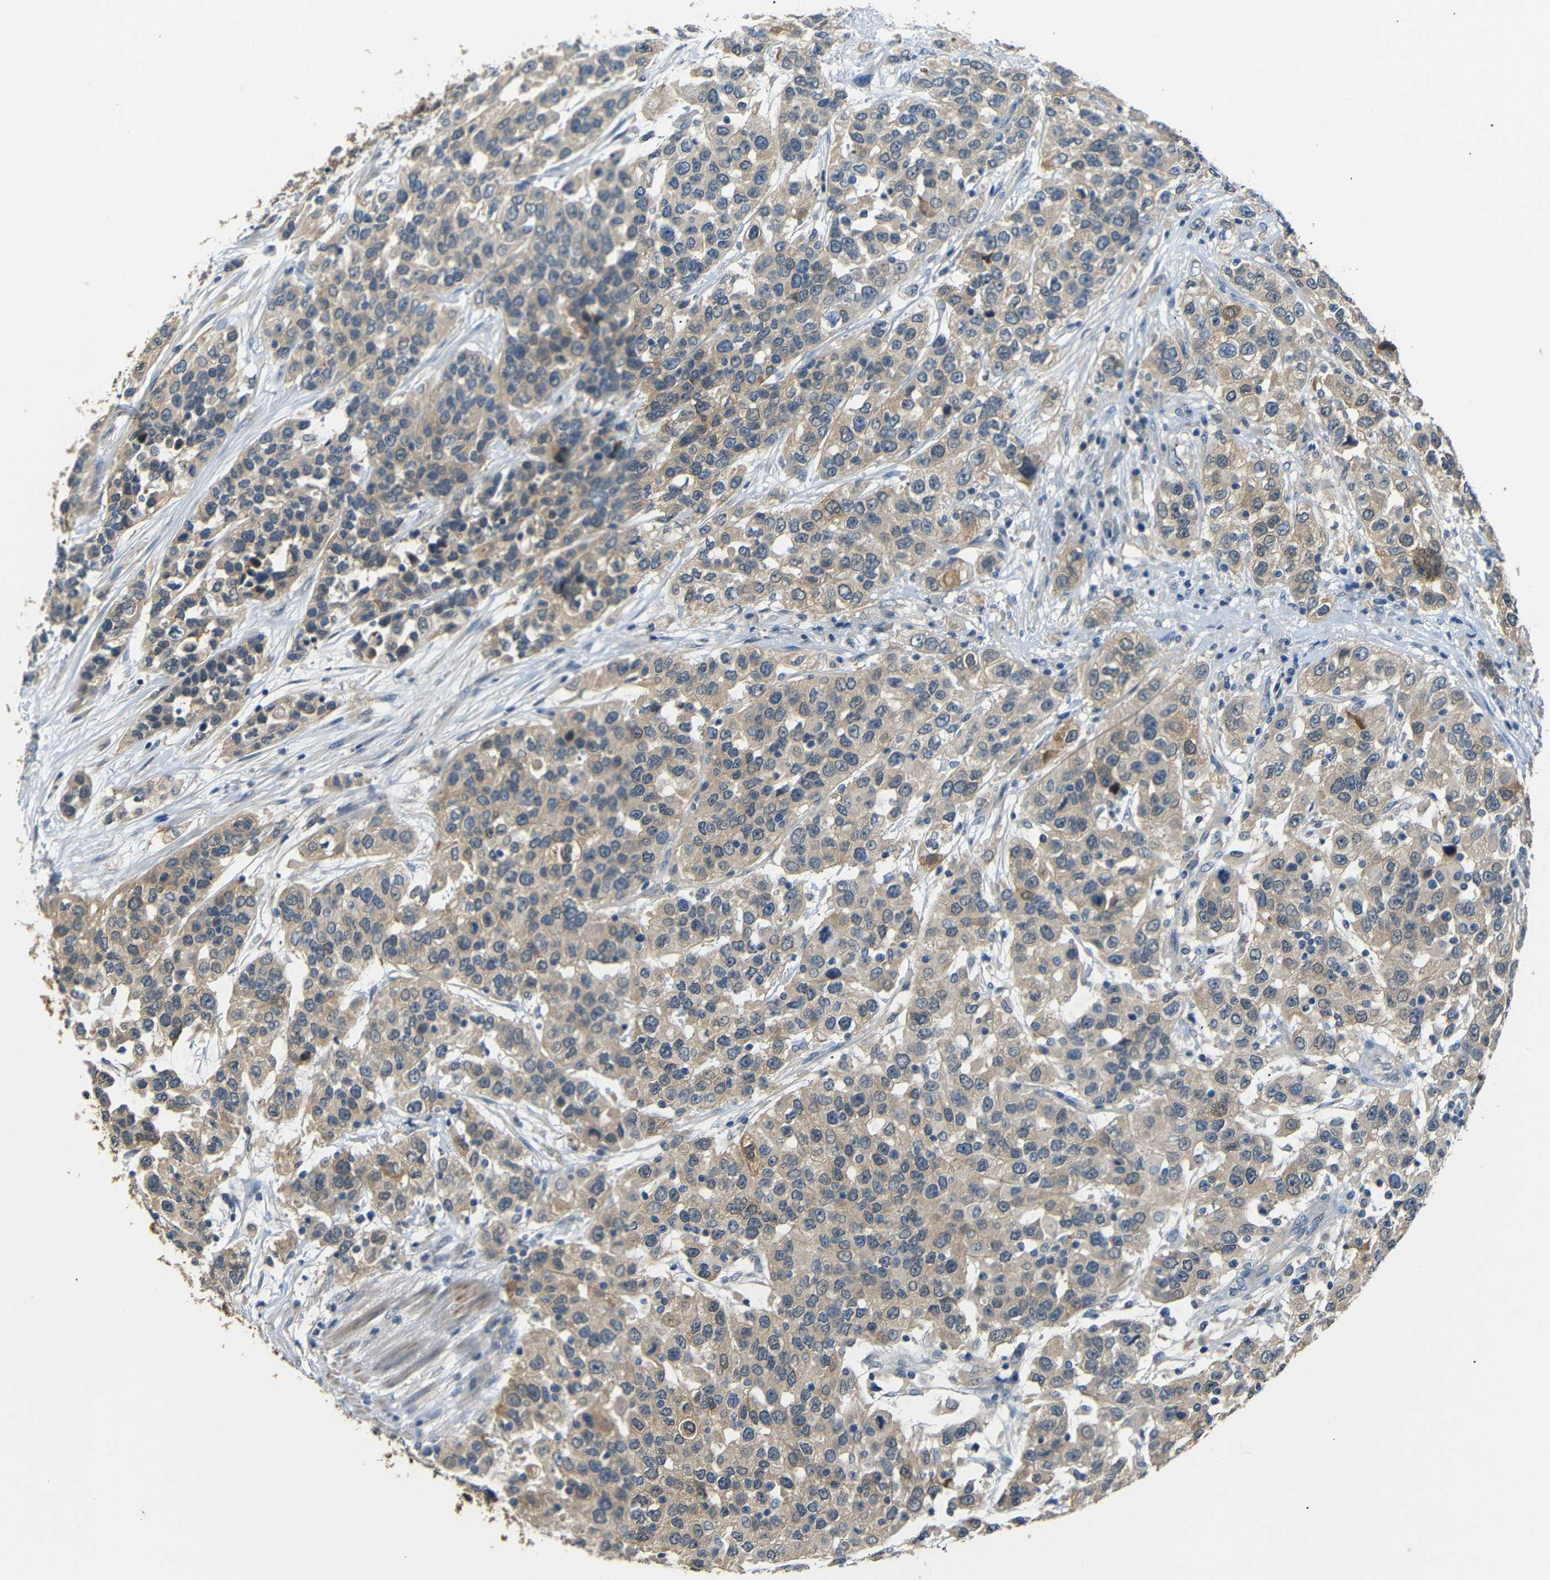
{"staining": {"intensity": "weak", "quantity": ">75%", "location": "cytoplasmic/membranous"}, "tissue": "urothelial cancer", "cell_type": "Tumor cells", "image_type": "cancer", "snomed": [{"axis": "morphology", "description": "Urothelial carcinoma, High grade"}, {"axis": "topography", "description": "Urinary bladder"}], "caption": "Protein staining displays weak cytoplasmic/membranous positivity in approximately >75% of tumor cells in urothelial cancer.", "gene": "SFN", "patient": {"sex": "female", "age": 80}}